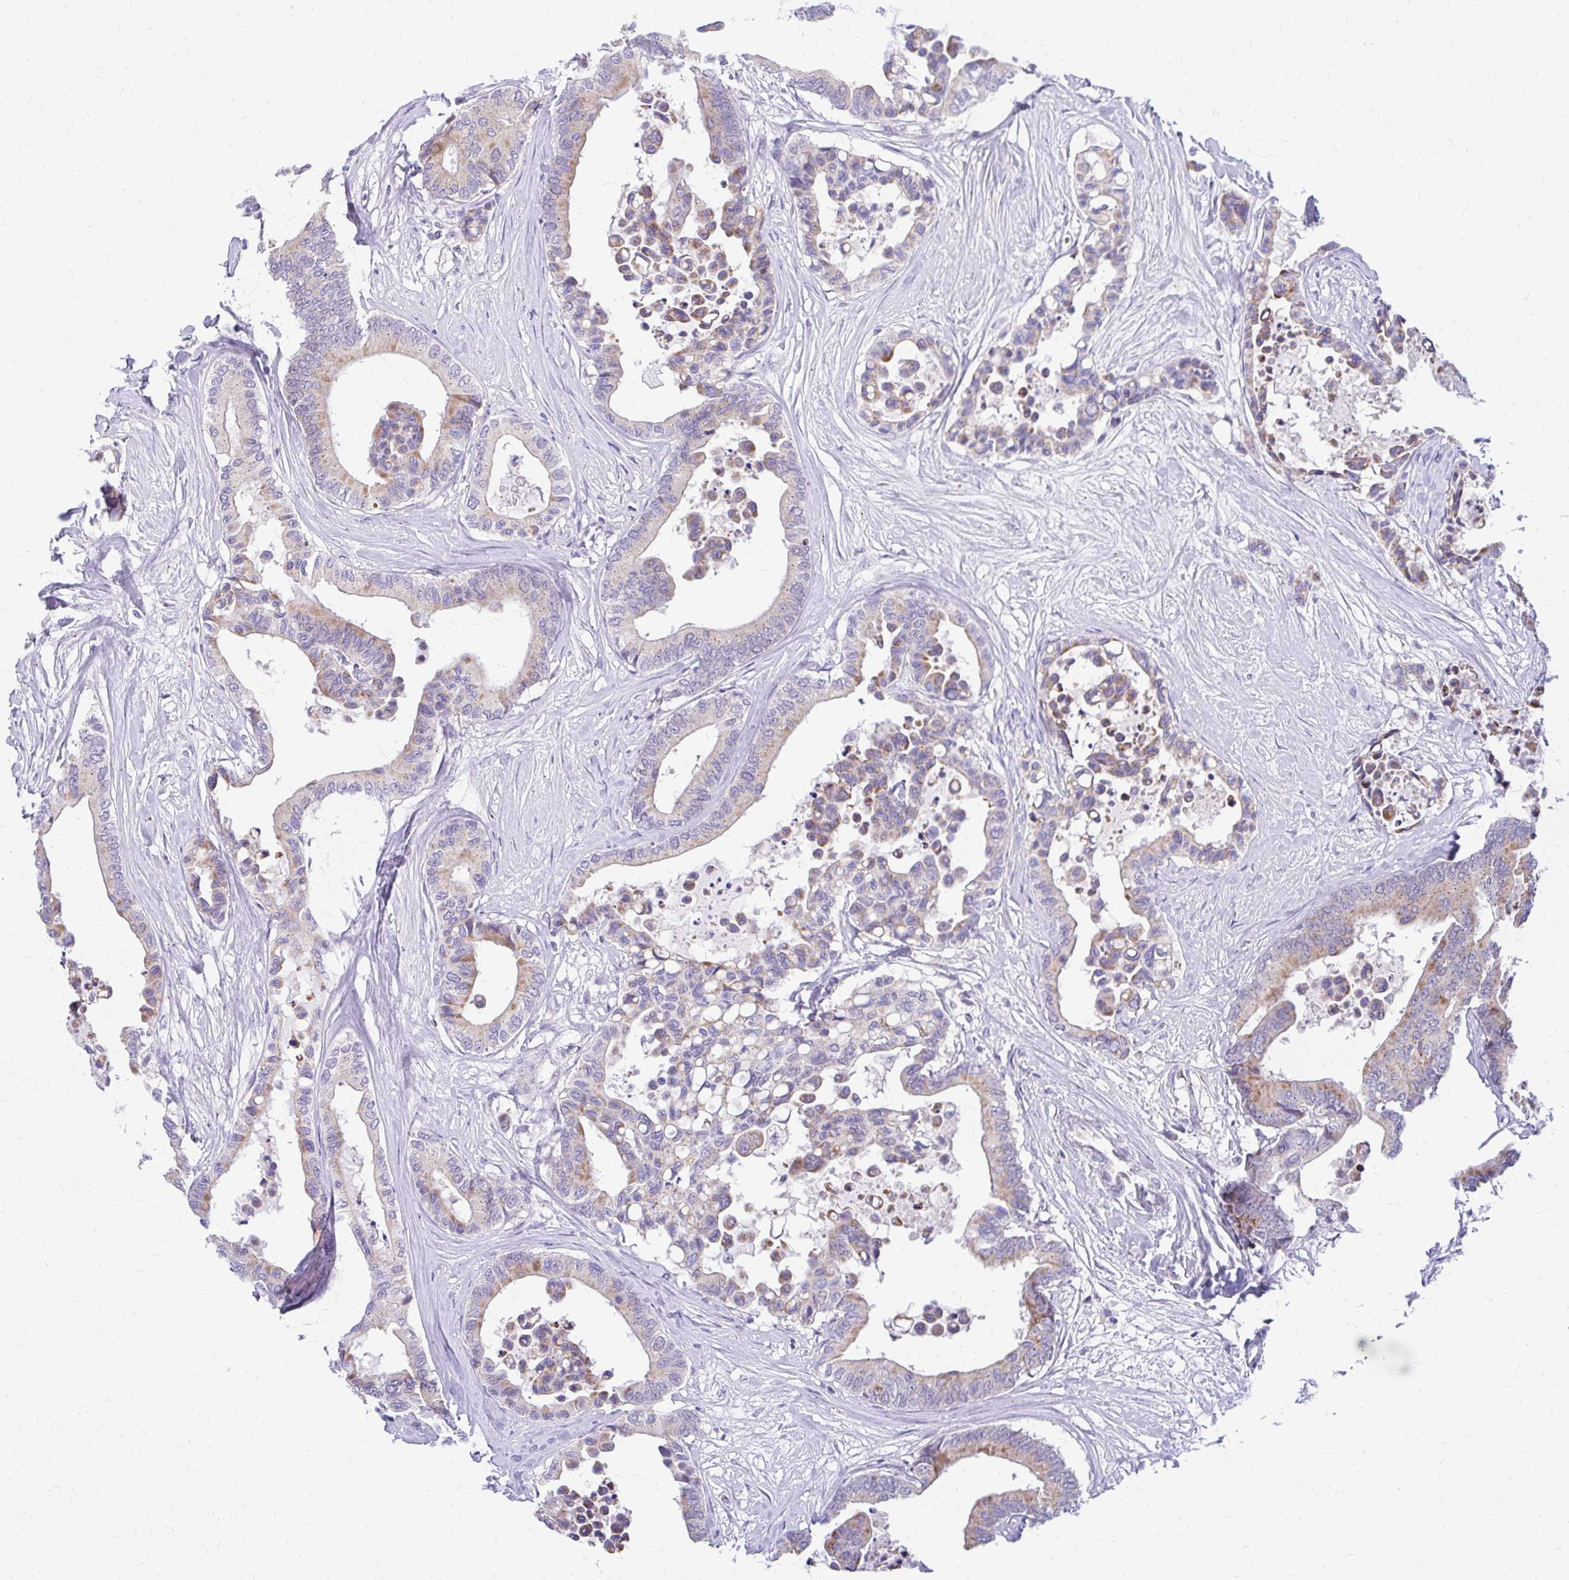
{"staining": {"intensity": "moderate", "quantity": "25%-75%", "location": "cytoplasmic/membranous"}, "tissue": "colorectal cancer", "cell_type": "Tumor cells", "image_type": "cancer", "snomed": [{"axis": "morphology", "description": "Normal tissue, NOS"}, {"axis": "morphology", "description": "Adenocarcinoma, NOS"}, {"axis": "topography", "description": "Colon"}], "caption": "Immunohistochemical staining of colorectal cancer displays medium levels of moderate cytoplasmic/membranous protein staining in approximately 25%-75% of tumor cells.", "gene": "RADIL", "patient": {"sex": "male", "age": 82}}